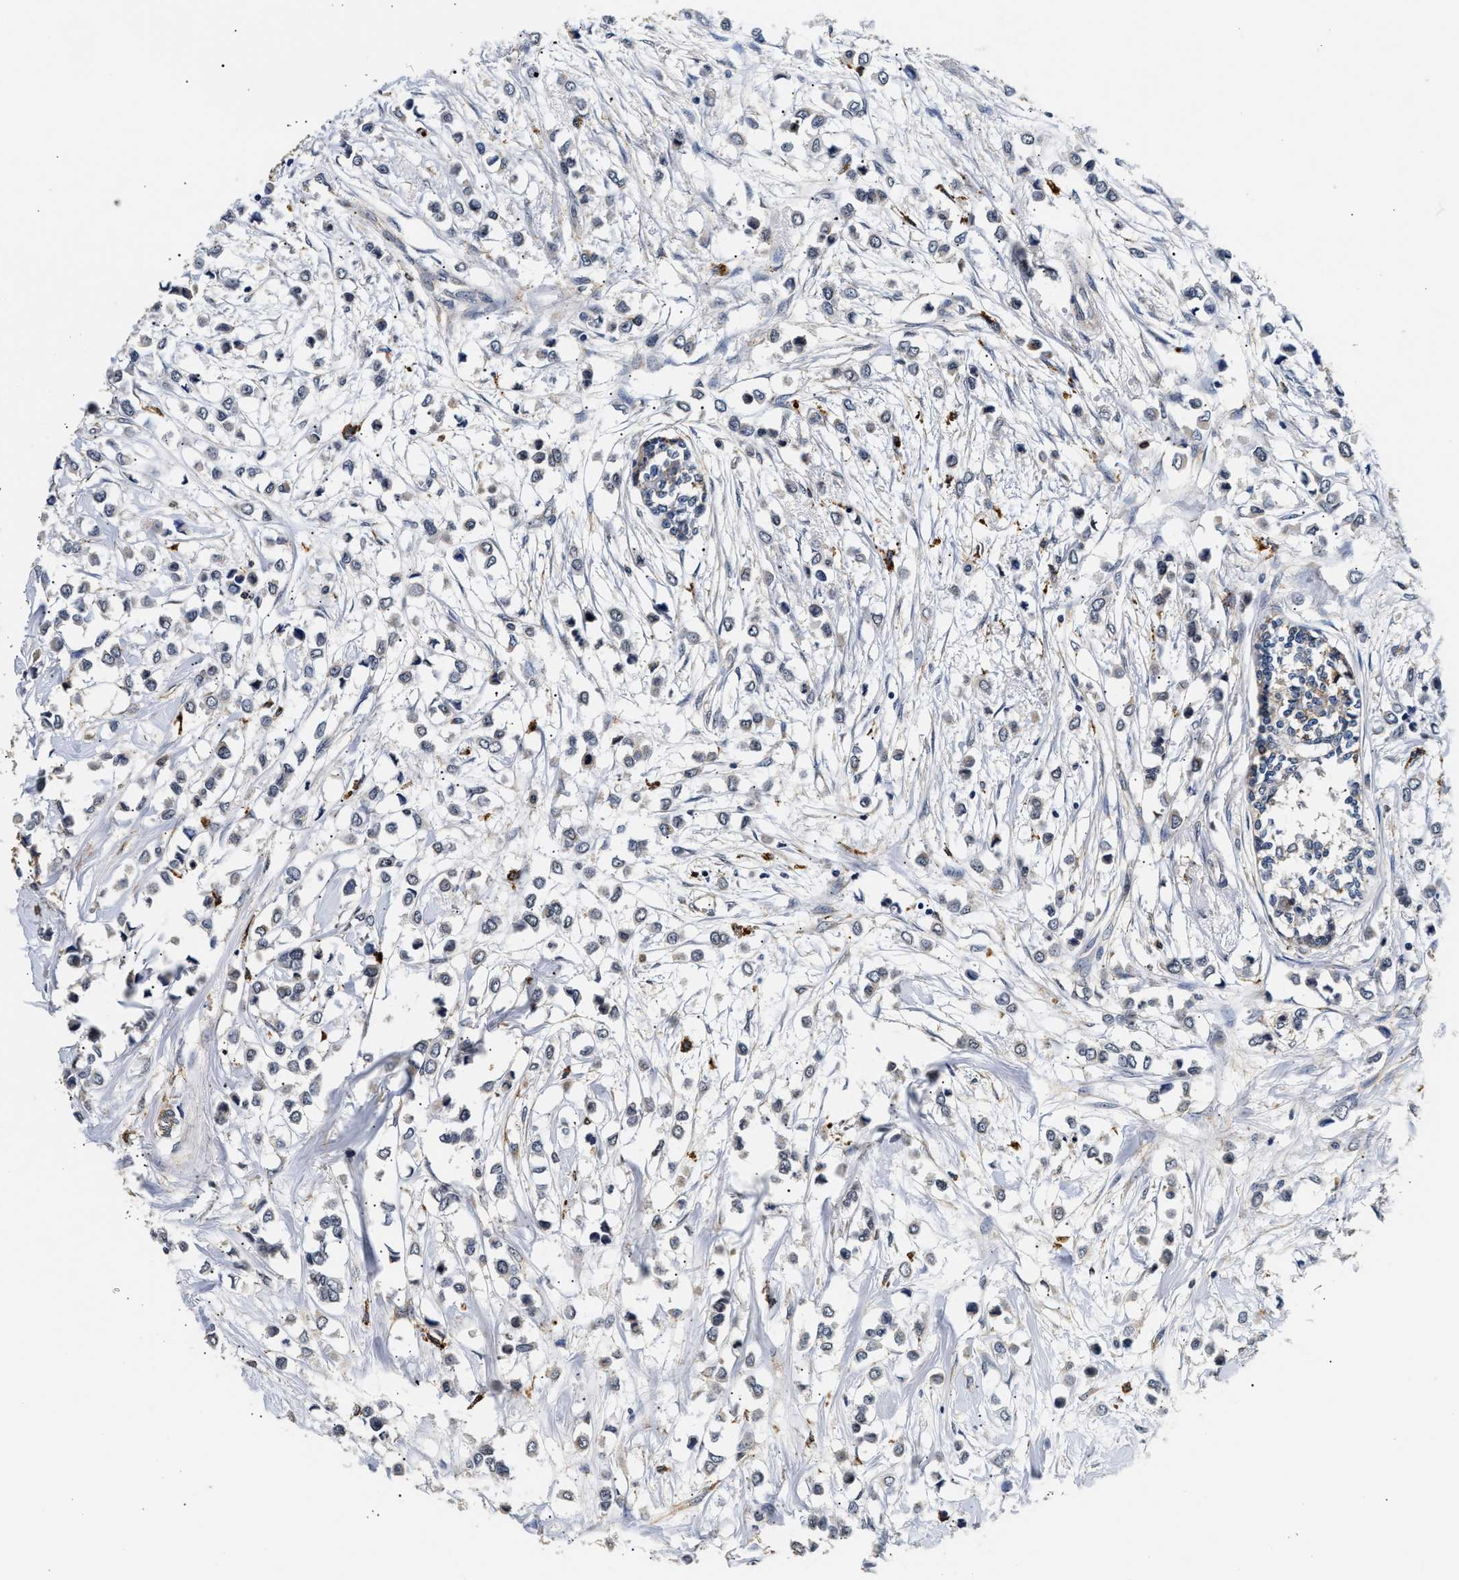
{"staining": {"intensity": "negative", "quantity": "none", "location": "none"}, "tissue": "breast cancer", "cell_type": "Tumor cells", "image_type": "cancer", "snomed": [{"axis": "morphology", "description": "Lobular carcinoma"}, {"axis": "topography", "description": "Breast"}], "caption": "An image of breast cancer stained for a protein displays no brown staining in tumor cells.", "gene": "SMU1", "patient": {"sex": "female", "age": 51}}